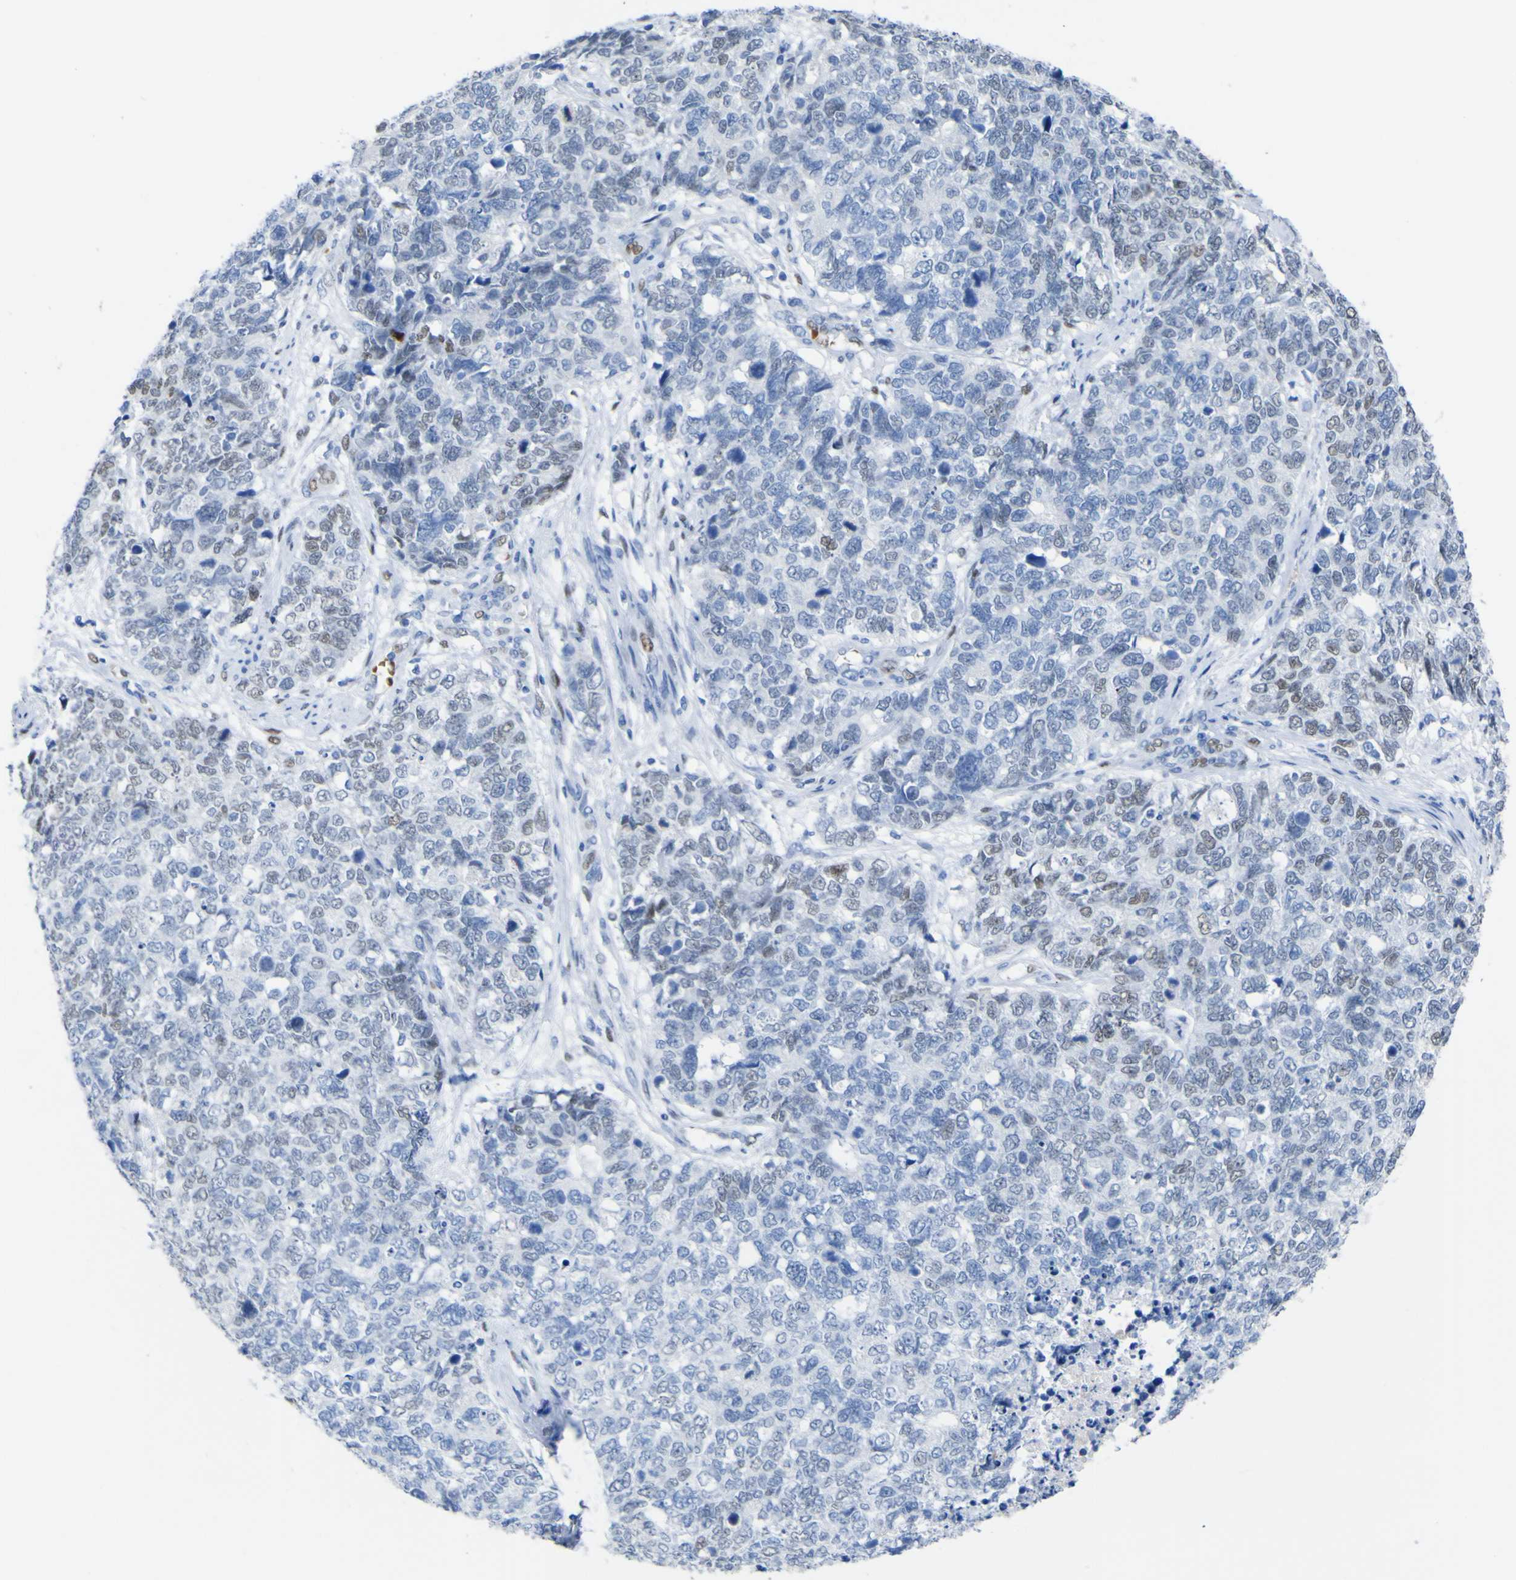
{"staining": {"intensity": "negative", "quantity": "none", "location": "none"}, "tissue": "cervical cancer", "cell_type": "Tumor cells", "image_type": "cancer", "snomed": [{"axis": "morphology", "description": "Squamous cell carcinoma, NOS"}, {"axis": "topography", "description": "Cervix"}], "caption": "A histopathology image of human cervical squamous cell carcinoma is negative for staining in tumor cells.", "gene": "DACH1", "patient": {"sex": "female", "age": 63}}